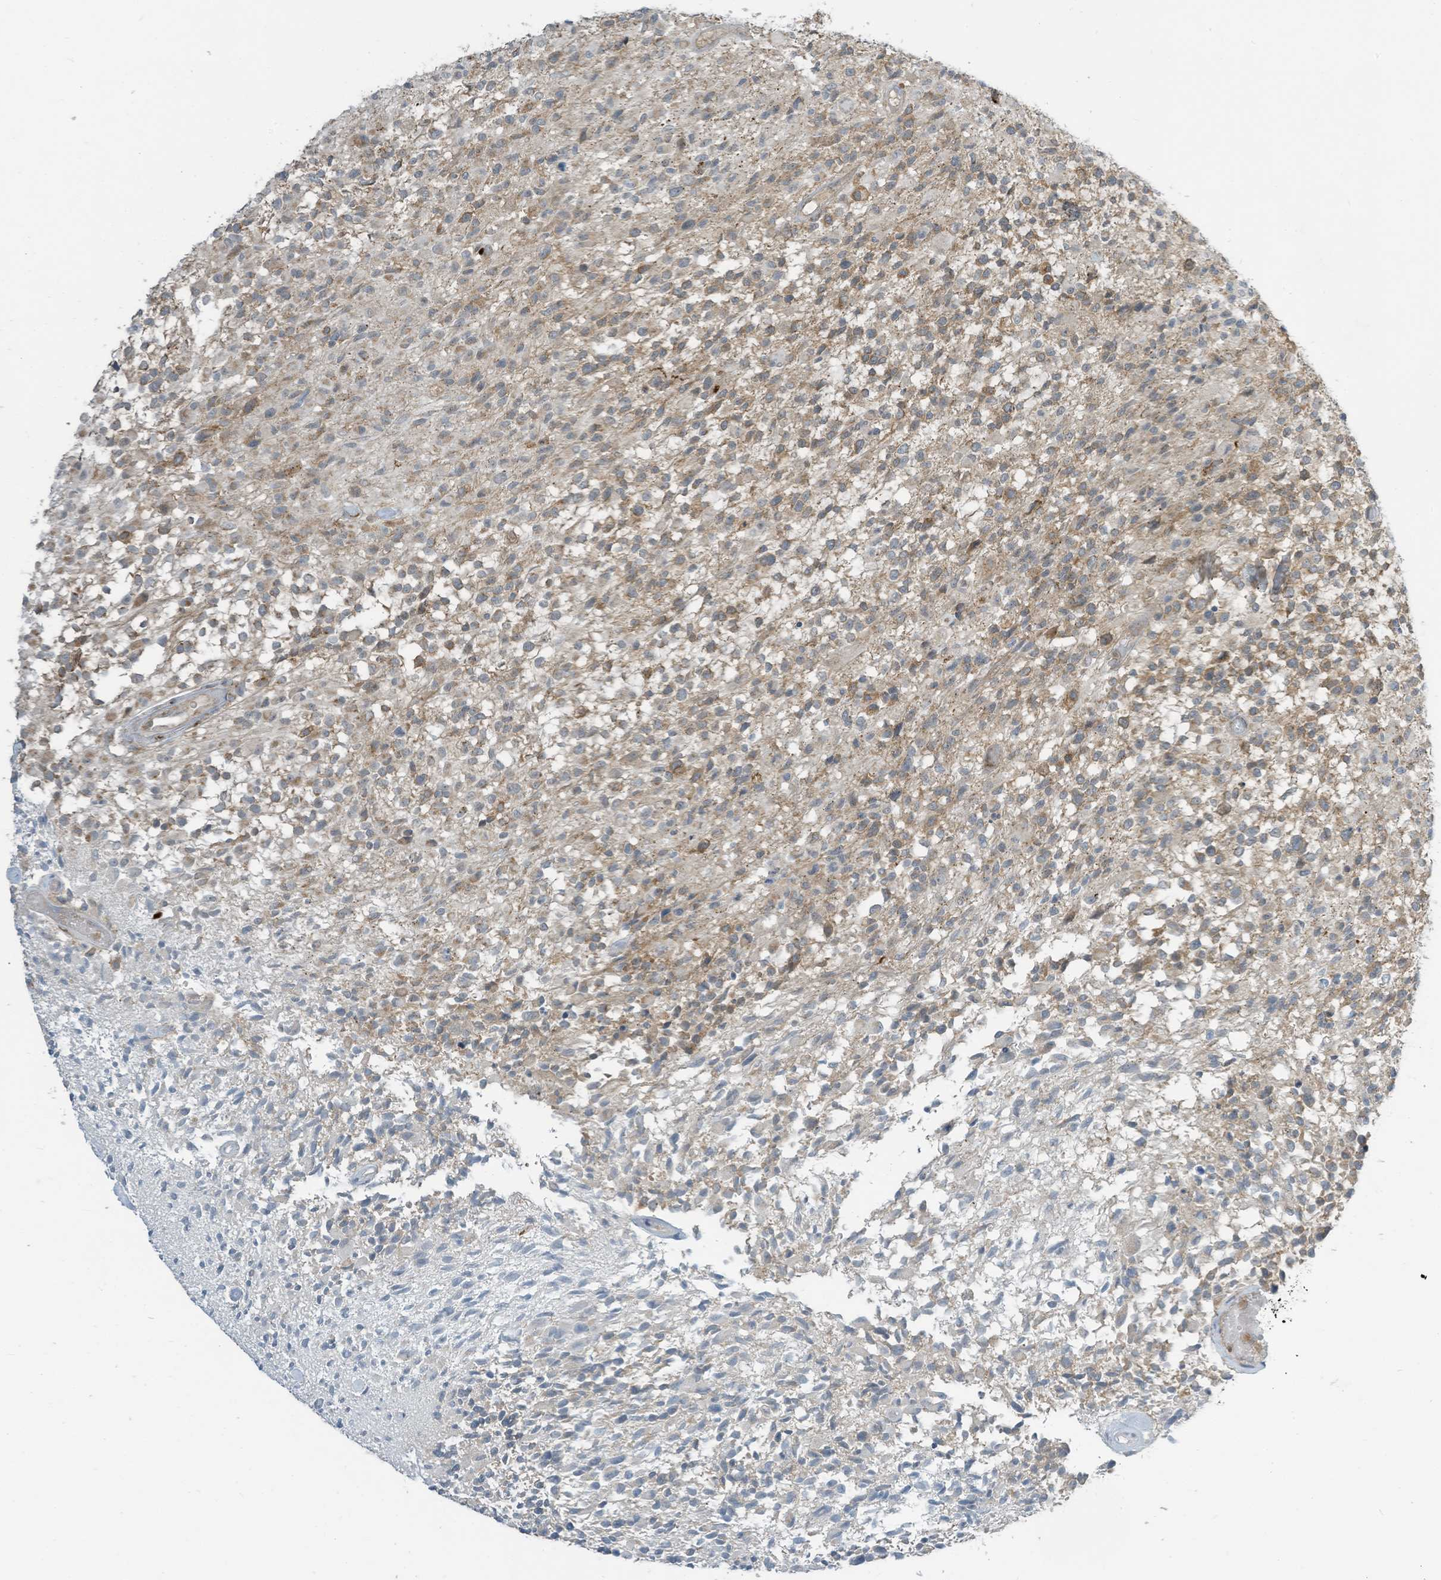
{"staining": {"intensity": "moderate", "quantity": "25%-75%", "location": "cytoplasmic/membranous"}, "tissue": "glioma", "cell_type": "Tumor cells", "image_type": "cancer", "snomed": [{"axis": "morphology", "description": "Glioma, malignant, High grade"}, {"axis": "morphology", "description": "Glioblastoma, NOS"}, {"axis": "topography", "description": "Brain"}], "caption": "Moderate cytoplasmic/membranous expression for a protein is seen in about 25%-75% of tumor cells of malignant high-grade glioma using immunohistochemistry (IHC).", "gene": "PARVG", "patient": {"sex": "male", "age": 60}}